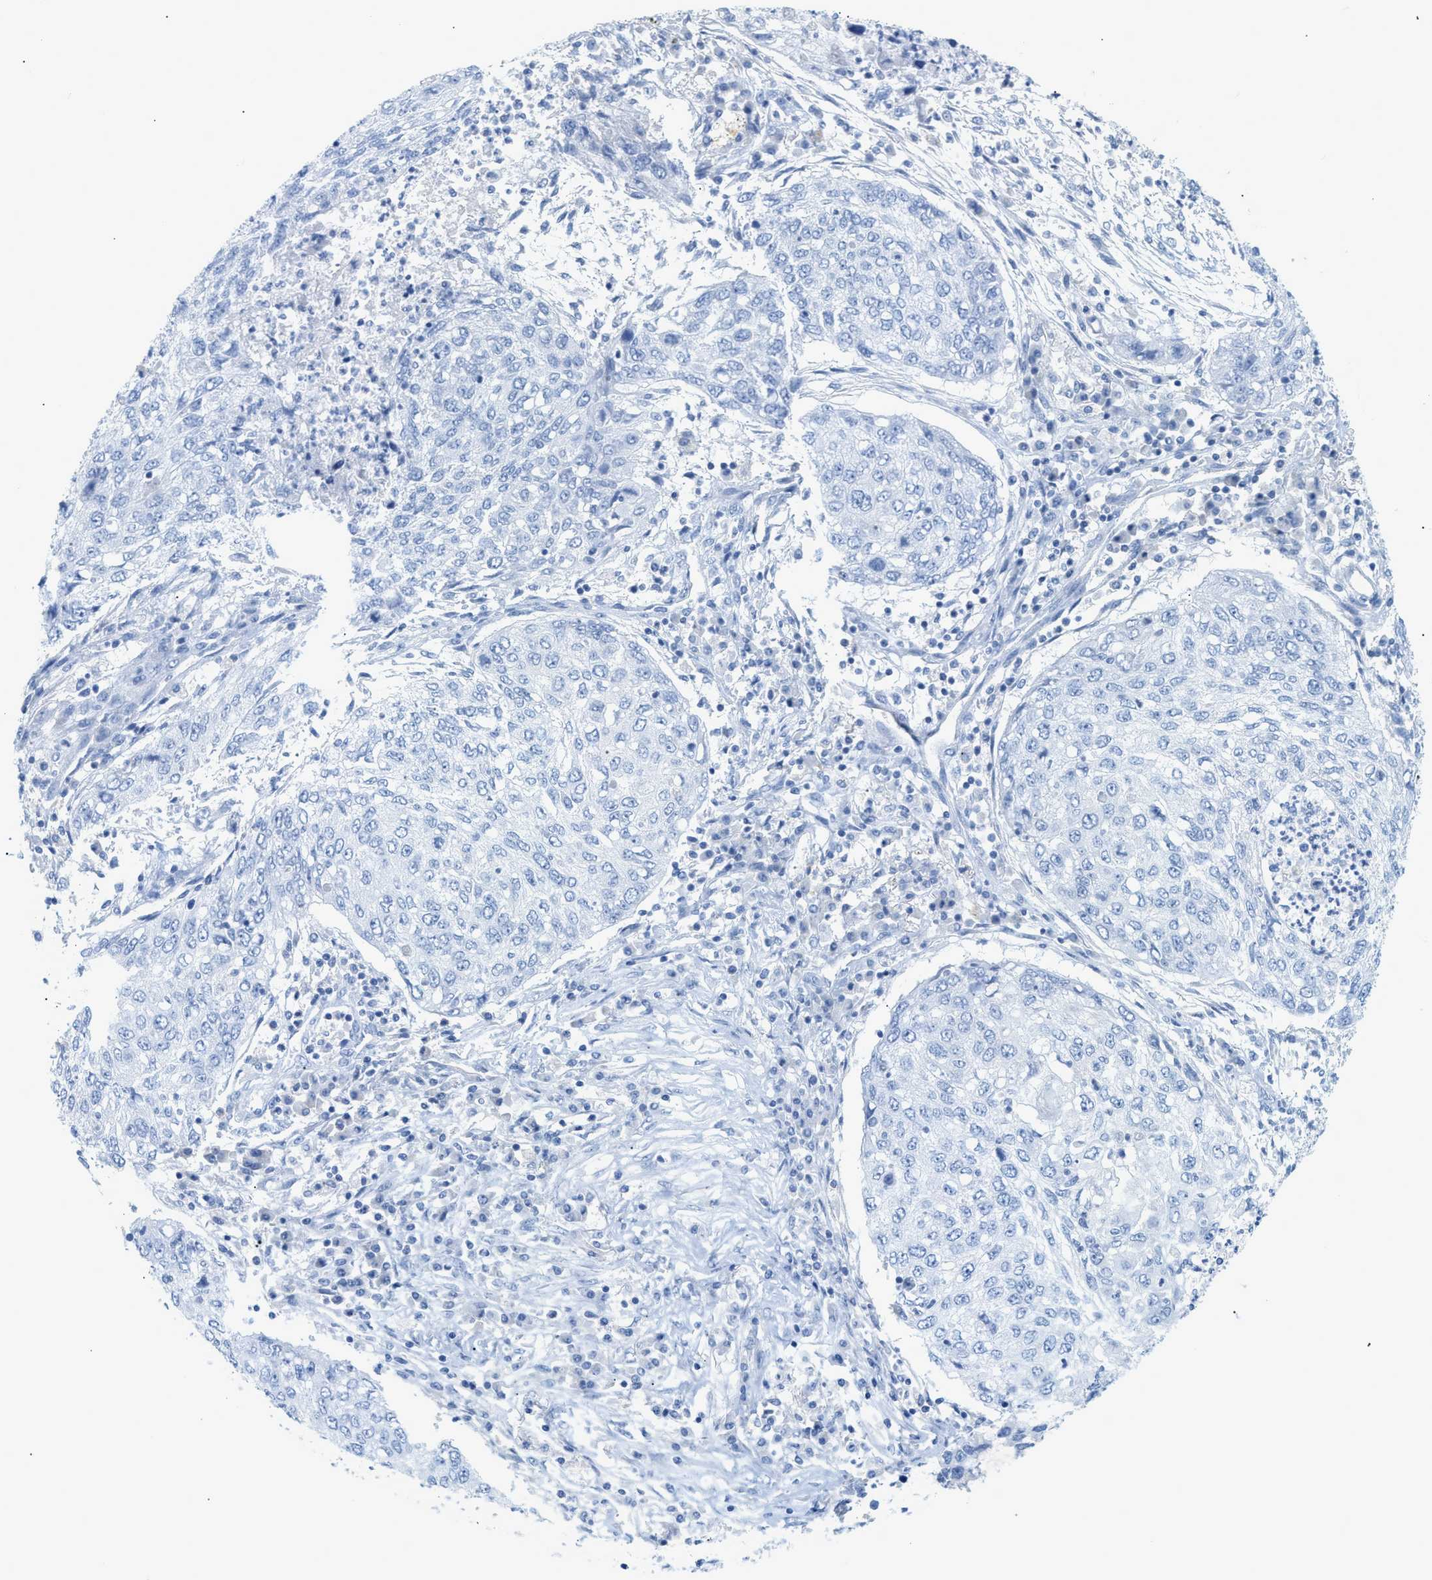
{"staining": {"intensity": "negative", "quantity": "none", "location": "none"}, "tissue": "lung cancer", "cell_type": "Tumor cells", "image_type": "cancer", "snomed": [{"axis": "morphology", "description": "Squamous cell carcinoma, NOS"}, {"axis": "topography", "description": "Lung"}], "caption": "Human lung cancer (squamous cell carcinoma) stained for a protein using immunohistochemistry shows no expression in tumor cells.", "gene": "PAPPA", "patient": {"sex": "female", "age": 63}}